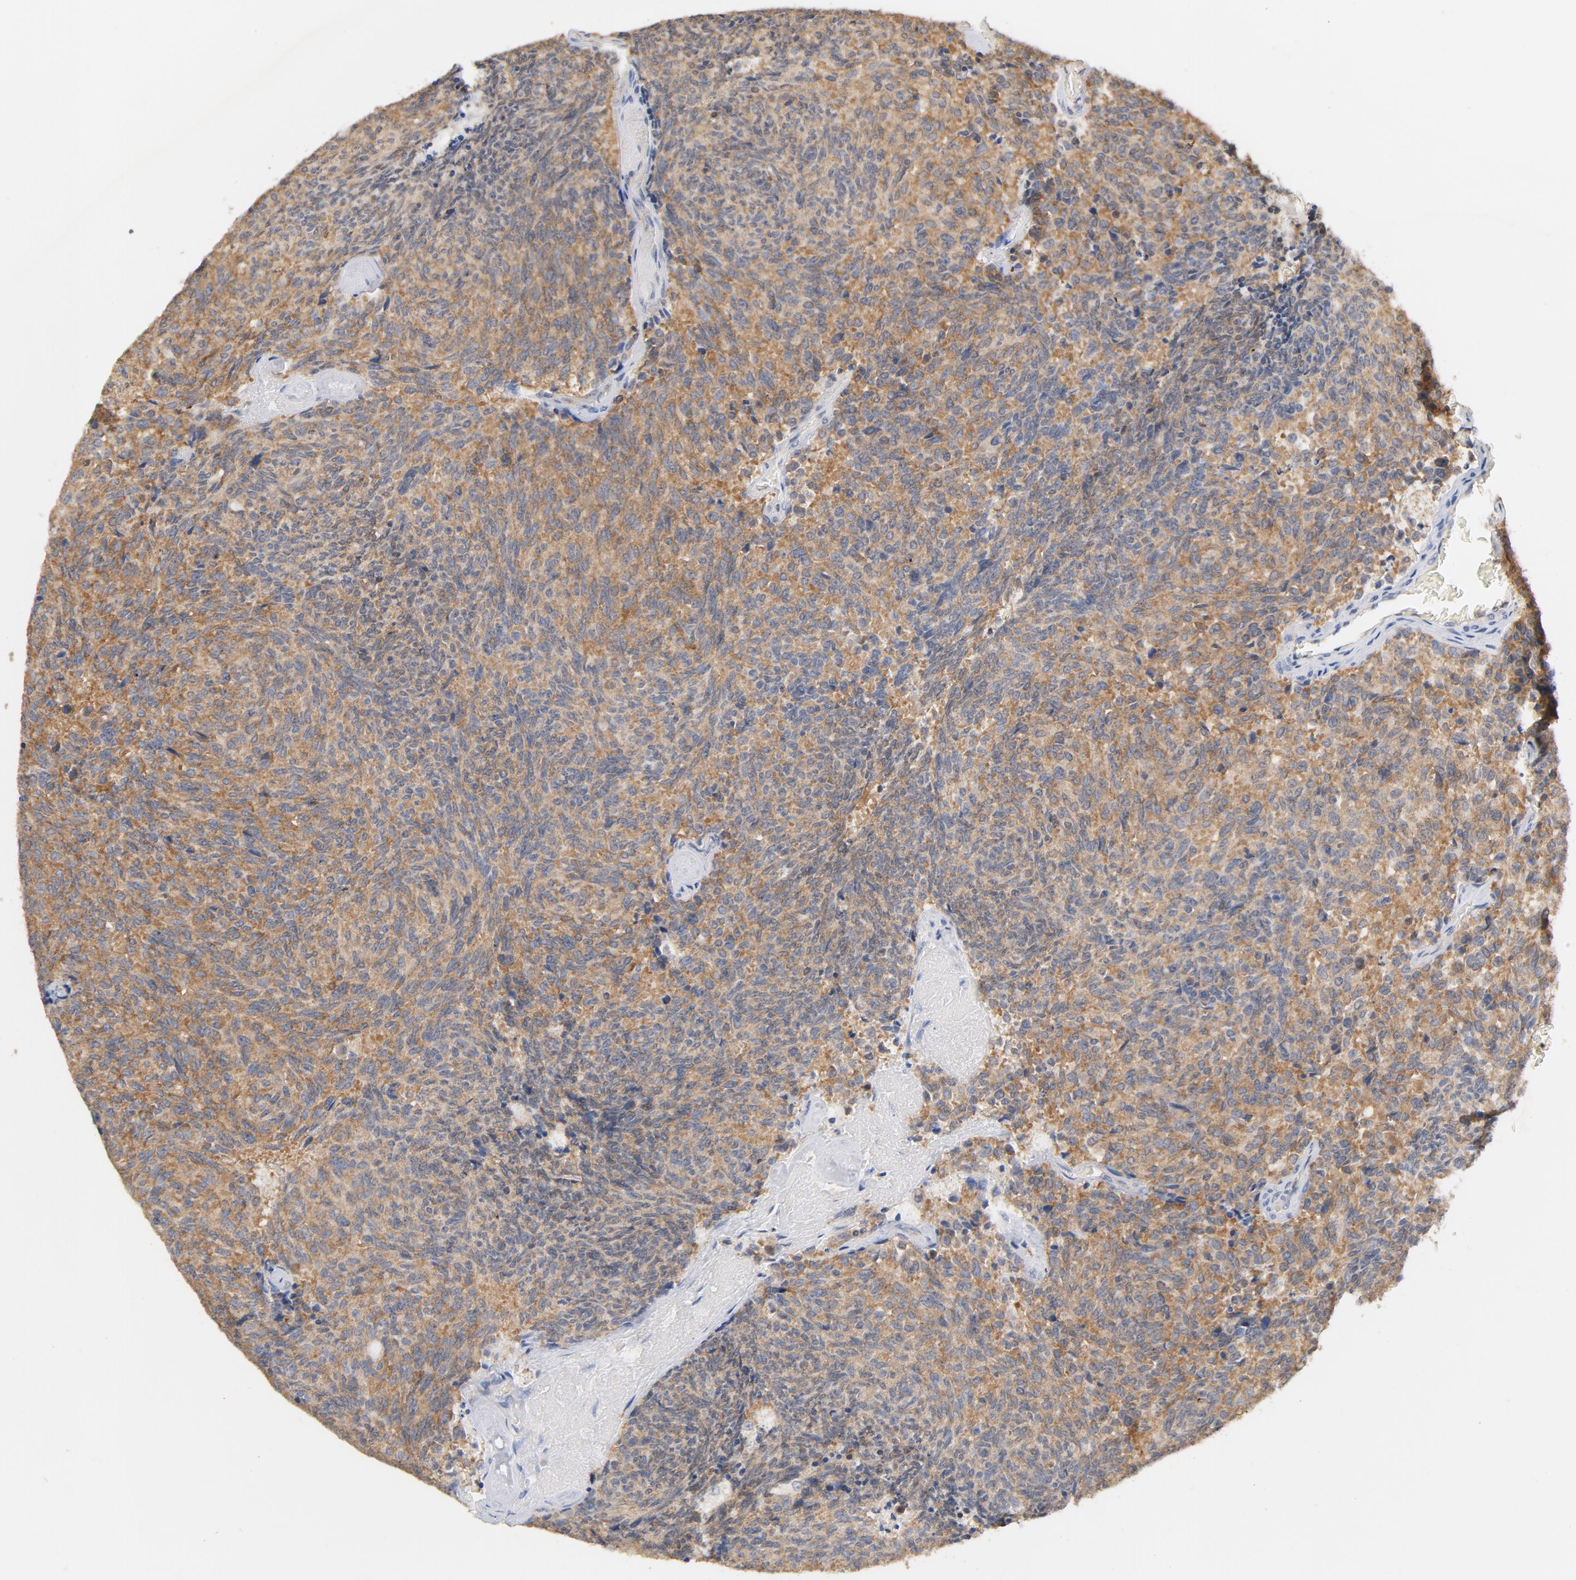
{"staining": {"intensity": "moderate", "quantity": ">75%", "location": "cytoplasmic/membranous"}, "tissue": "carcinoid", "cell_type": "Tumor cells", "image_type": "cancer", "snomed": [{"axis": "morphology", "description": "Carcinoid, malignant, NOS"}, {"axis": "topography", "description": "Pancreas"}], "caption": "Carcinoid (malignant) stained with DAB immunohistochemistry shows medium levels of moderate cytoplasmic/membranous expression in about >75% of tumor cells.", "gene": "DDX6", "patient": {"sex": "female", "age": 54}}